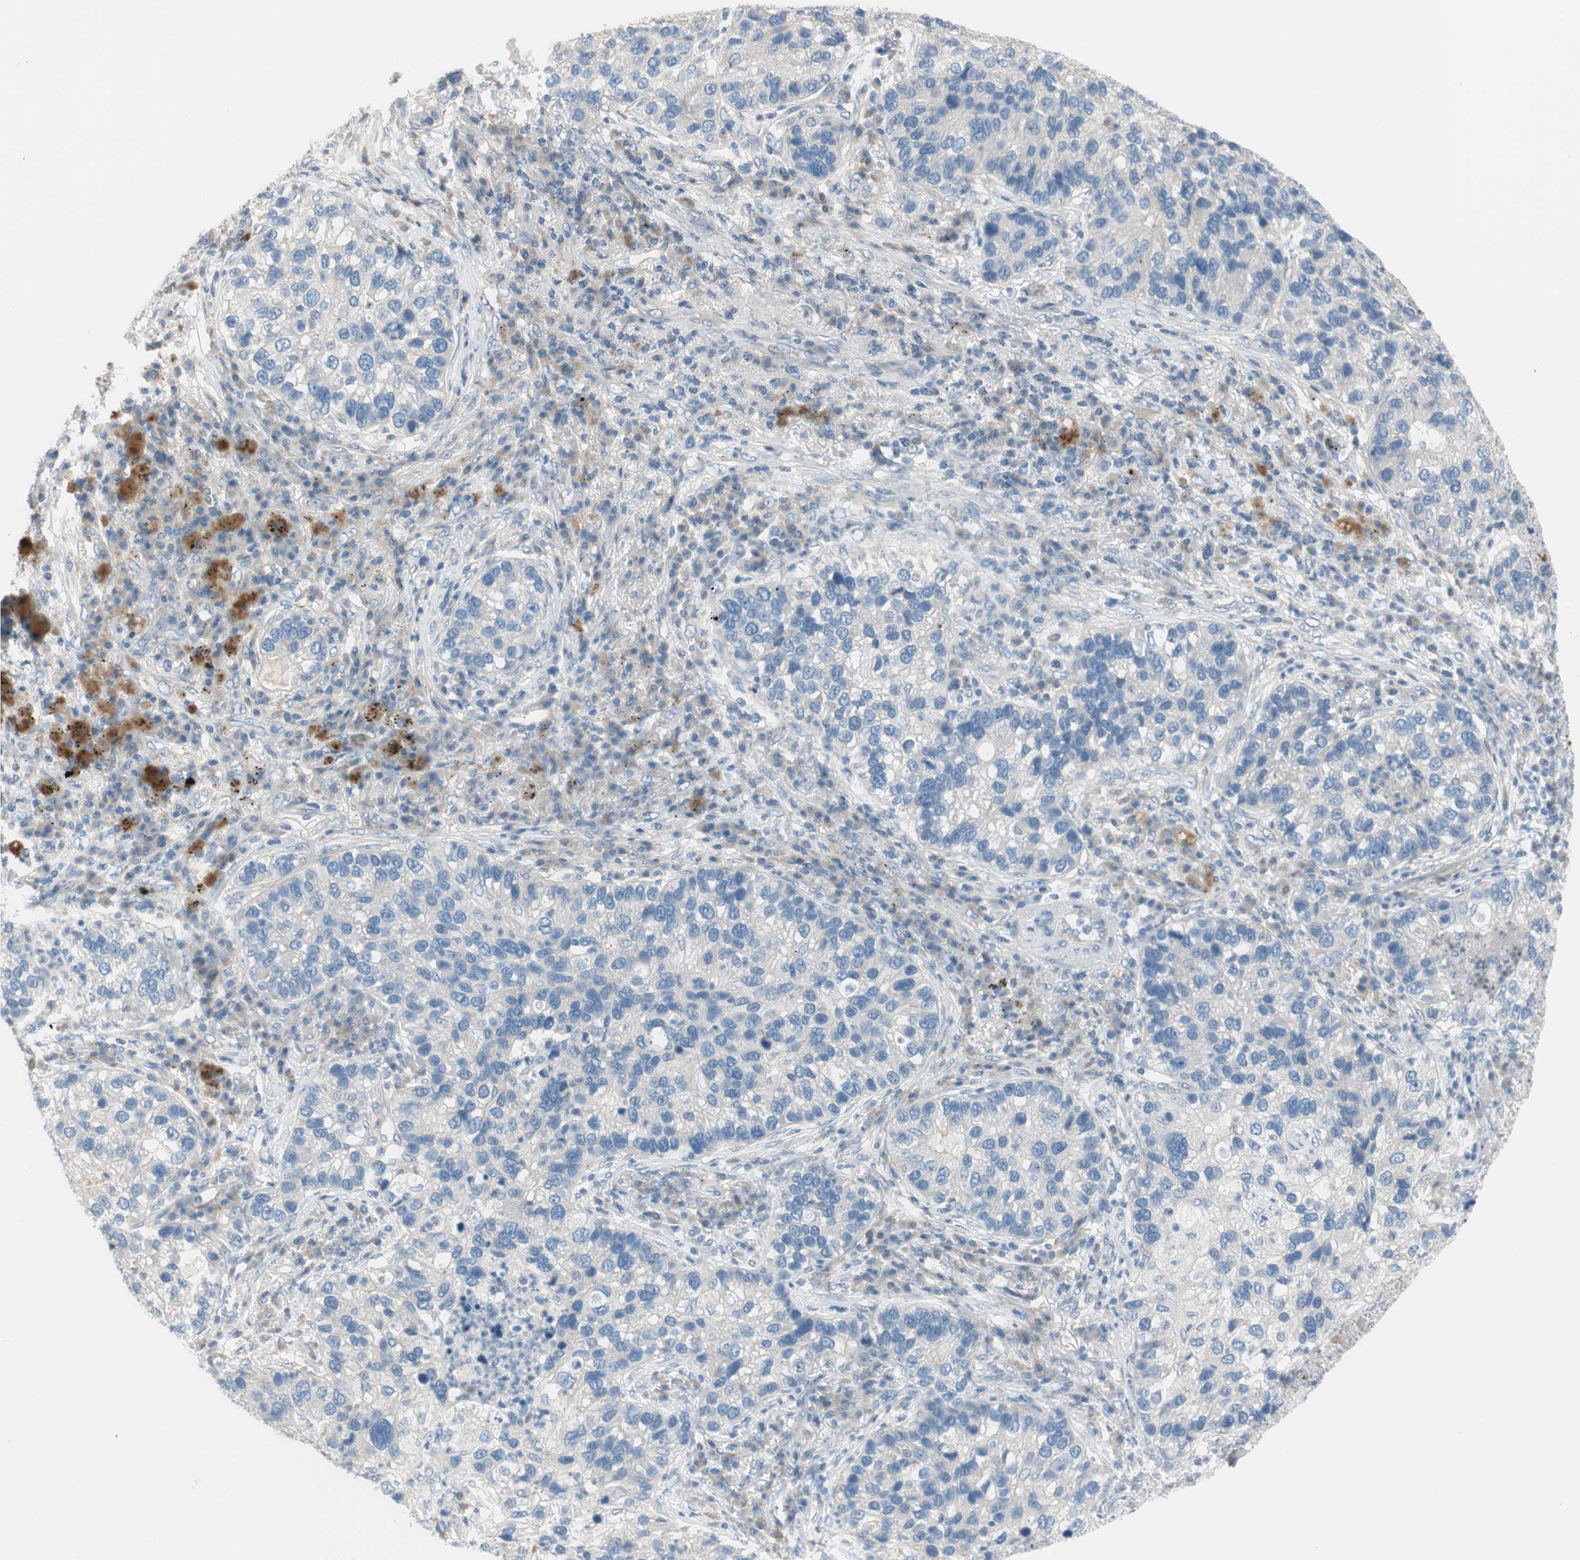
{"staining": {"intensity": "negative", "quantity": "none", "location": "none"}, "tissue": "lung cancer", "cell_type": "Tumor cells", "image_type": "cancer", "snomed": [{"axis": "morphology", "description": "Normal tissue, NOS"}, {"axis": "morphology", "description": "Adenocarcinoma, NOS"}, {"axis": "topography", "description": "Bronchus"}, {"axis": "topography", "description": "Lung"}], "caption": "The photomicrograph reveals no significant expression in tumor cells of lung cancer (adenocarcinoma).", "gene": "PRRG4", "patient": {"sex": "male", "age": 54}}